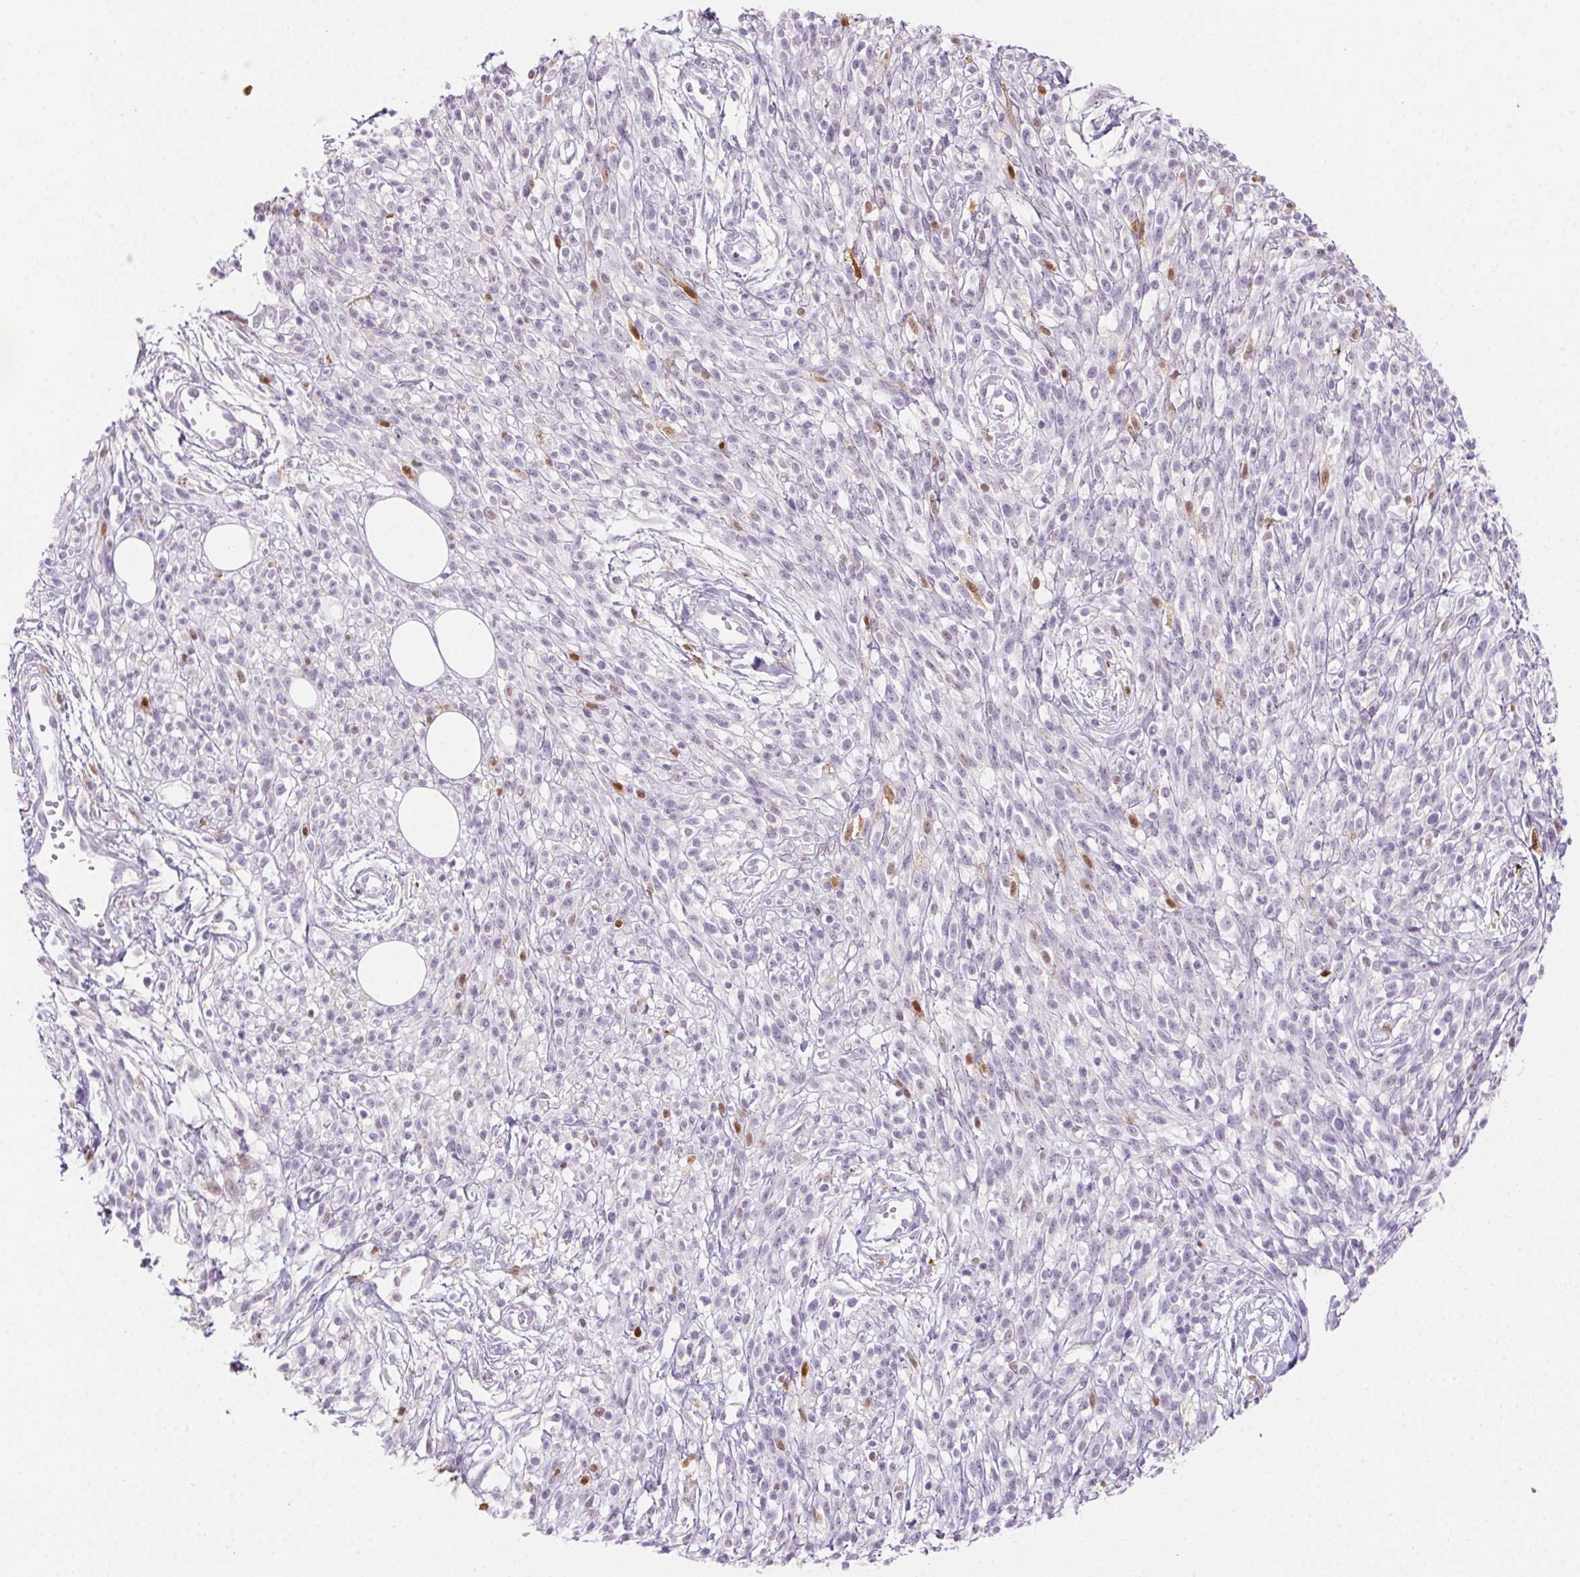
{"staining": {"intensity": "negative", "quantity": "none", "location": "none"}, "tissue": "melanoma", "cell_type": "Tumor cells", "image_type": "cancer", "snomed": [{"axis": "morphology", "description": "Malignant melanoma, NOS"}, {"axis": "topography", "description": "Skin"}, {"axis": "topography", "description": "Skin of trunk"}], "caption": "Tumor cells are negative for brown protein staining in melanoma.", "gene": "TMEM45A", "patient": {"sex": "male", "age": 74}}